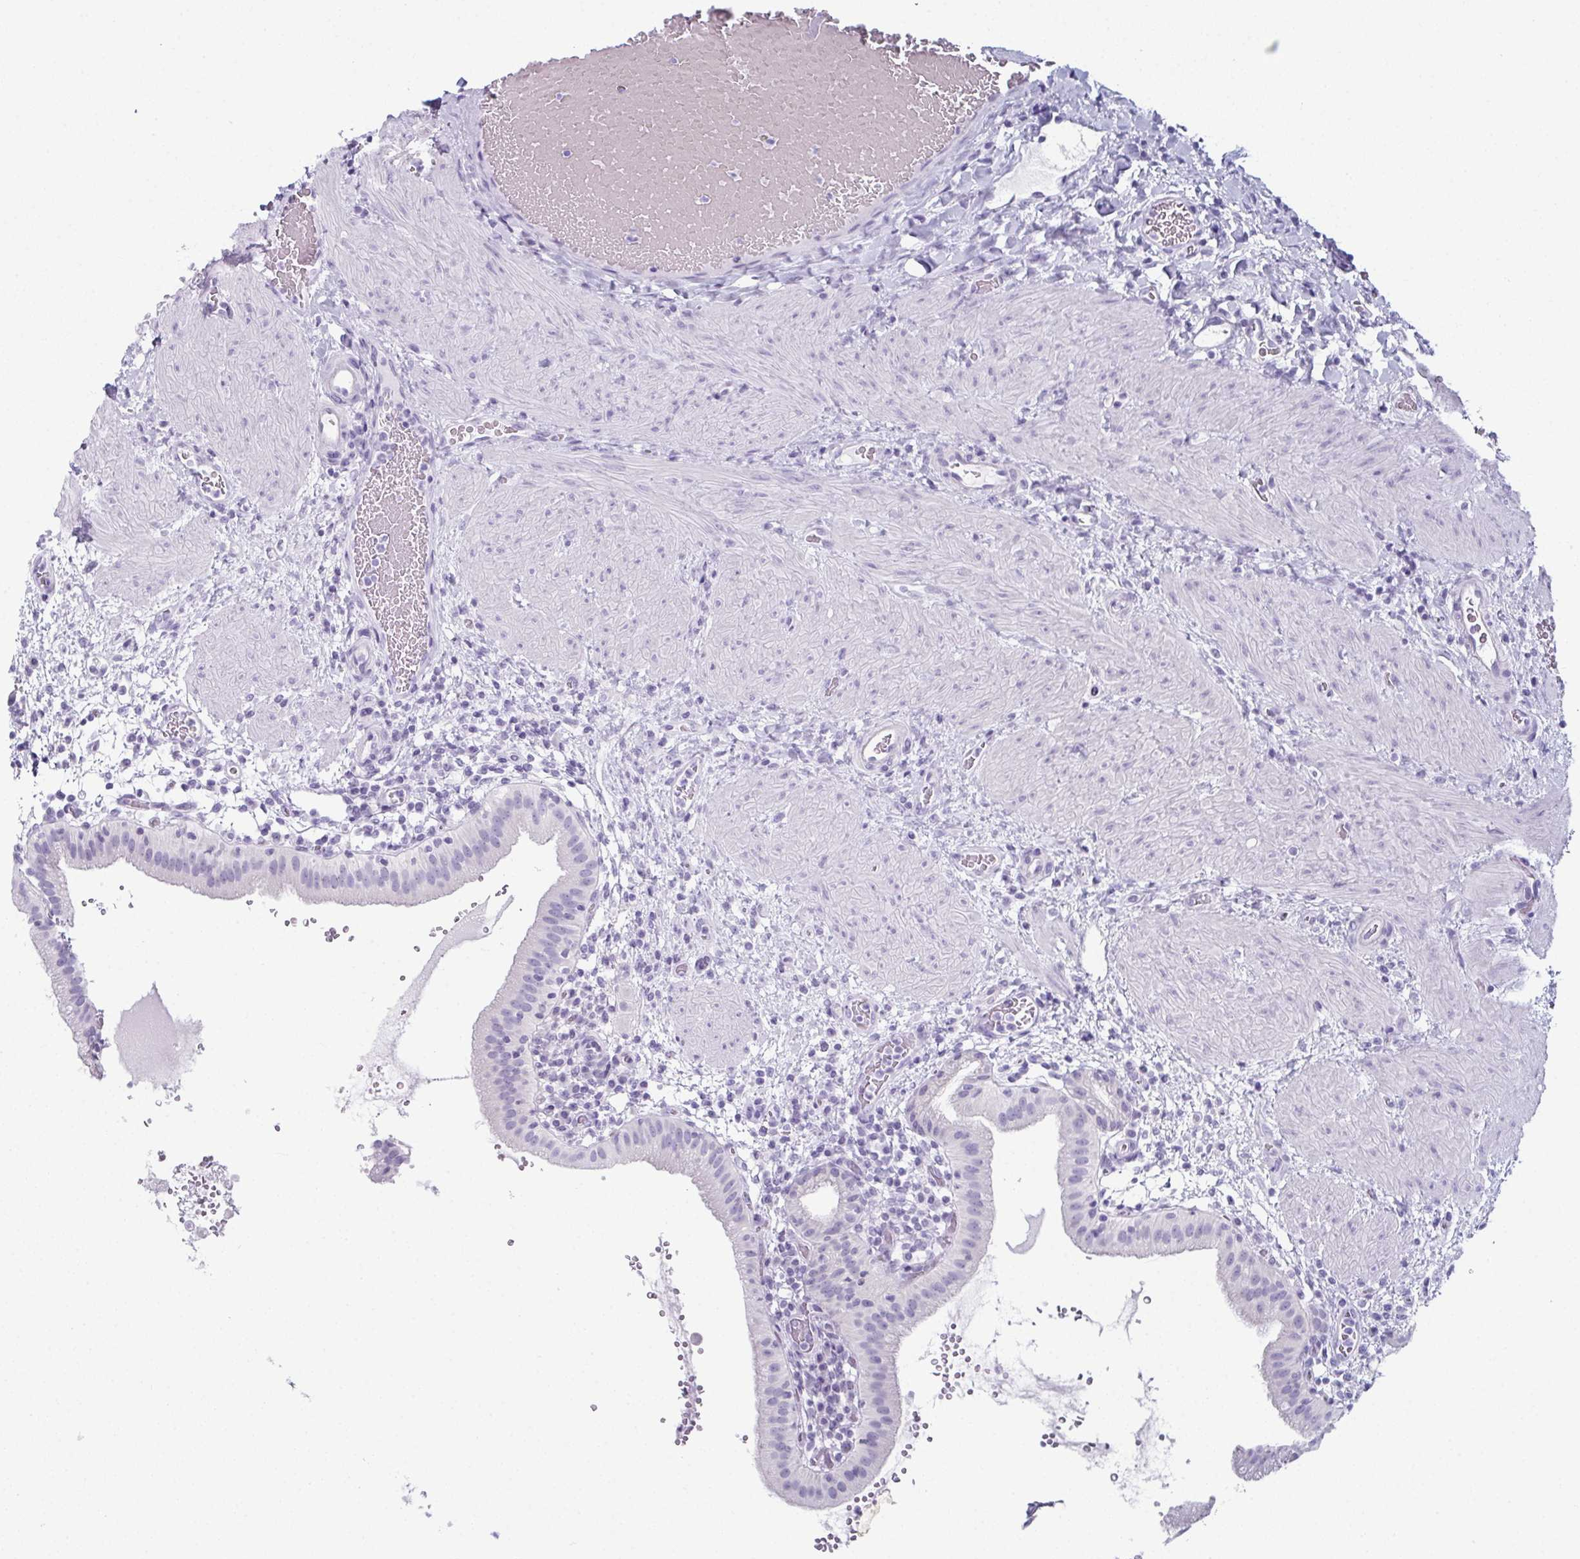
{"staining": {"intensity": "negative", "quantity": "none", "location": "none"}, "tissue": "gallbladder", "cell_type": "Glandular cells", "image_type": "normal", "snomed": [{"axis": "morphology", "description": "Normal tissue, NOS"}, {"axis": "topography", "description": "Gallbladder"}], "caption": "Immunohistochemistry (IHC) of normal human gallbladder demonstrates no positivity in glandular cells.", "gene": "ENKUR", "patient": {"sex": "male", "age": 26}}